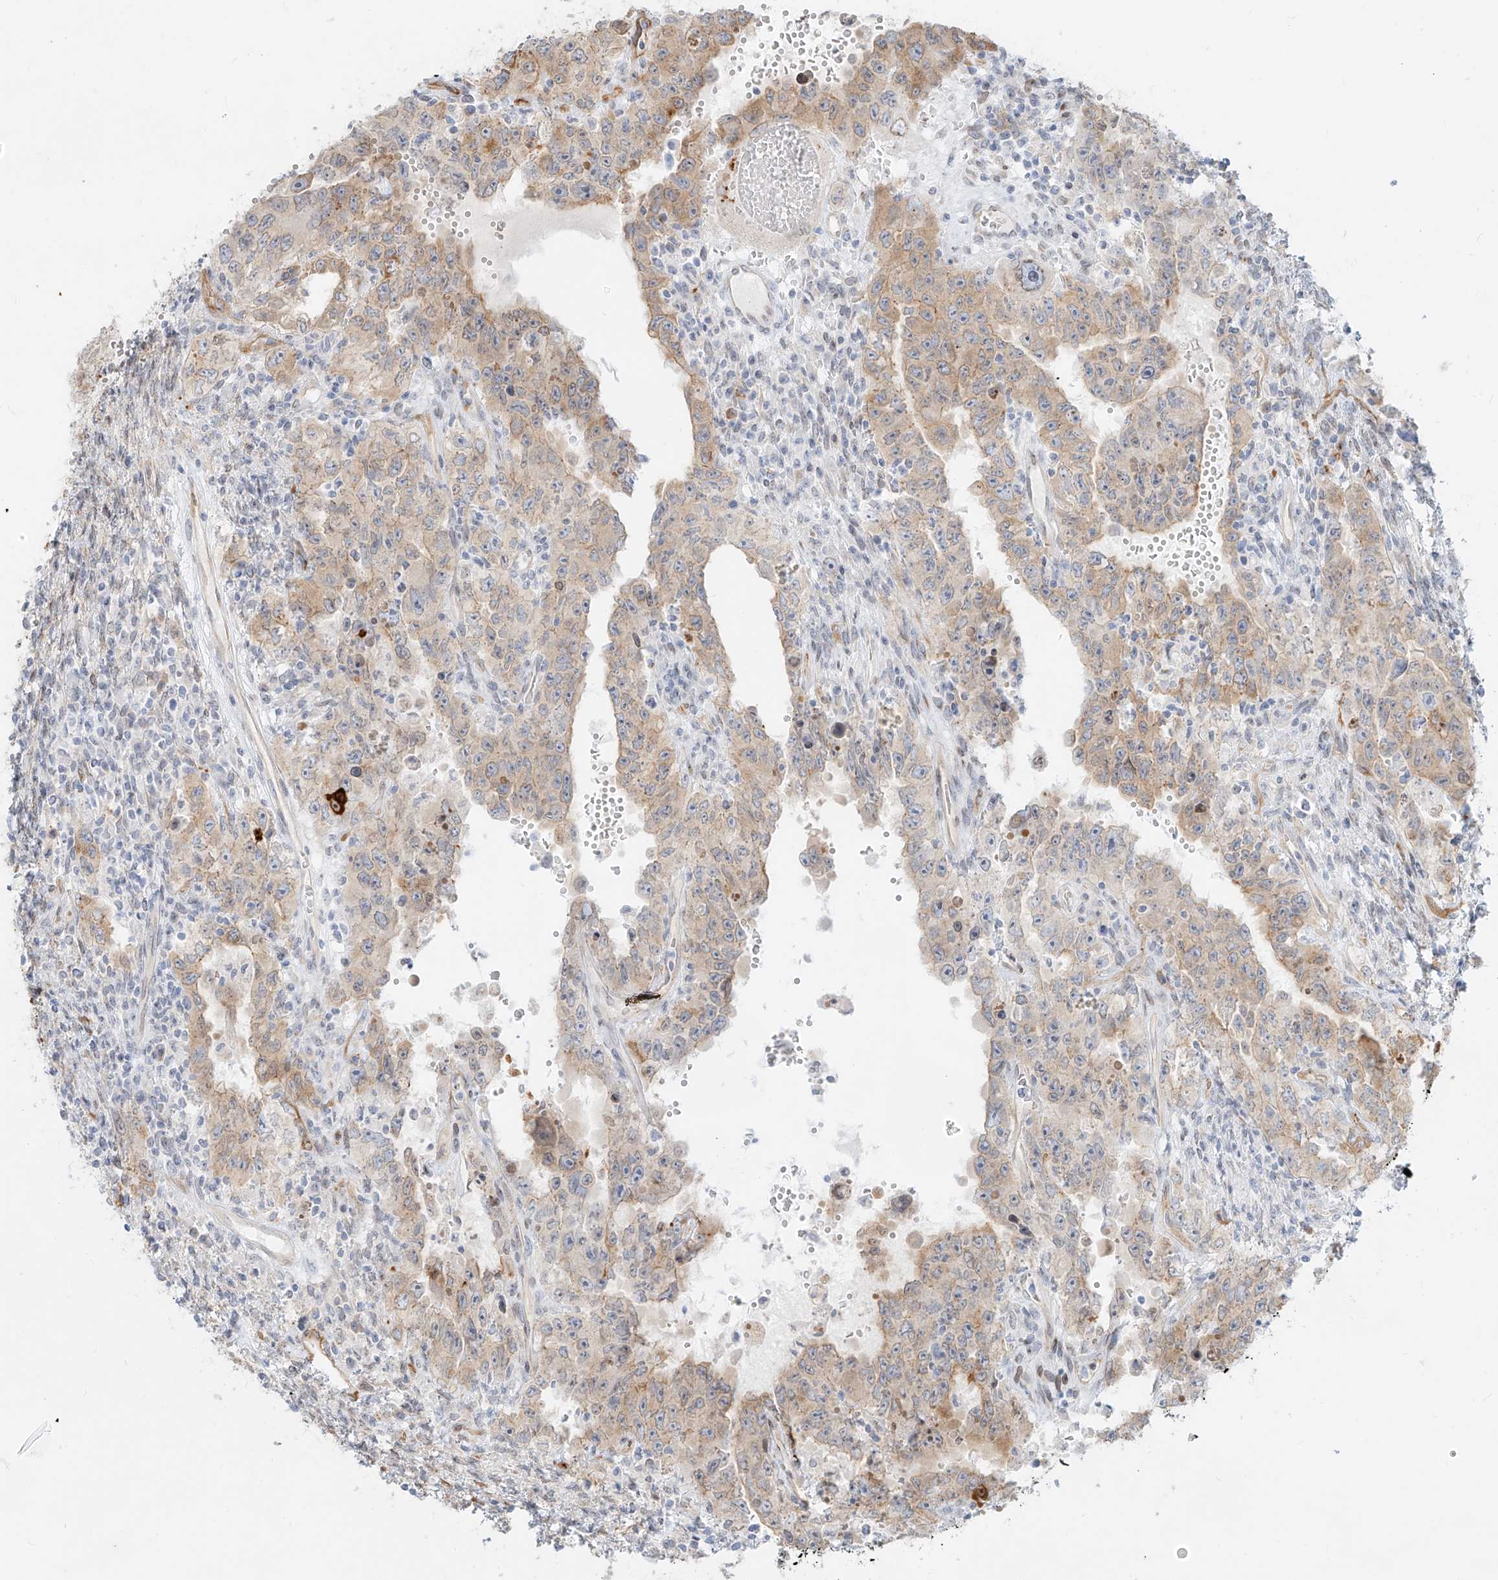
{"staining": {"intensity": "weak", "quantity": "25%-75%", "location": "cytoplasmic/membranous"}, "tissue": "testis cancer", "cell_type": "Tumor cells", "image_type": "cancer", "snomed": [{"axis": "morphology", "description": "Carcinoma, Embryonal, NOS"}, {"axis": "topography", "description": "Testis"}], "caption": "Immunohistochemical staining of embryonal carcinoma (testis) shows weak cytoplasmic/membranous protein staining in approximately 25%-75% of tumor cells. (Brightfield microscopy of DAB IHC at high magnification).", "gene": "NHSL1", "patient": {"sex": "male", "age": 26}}